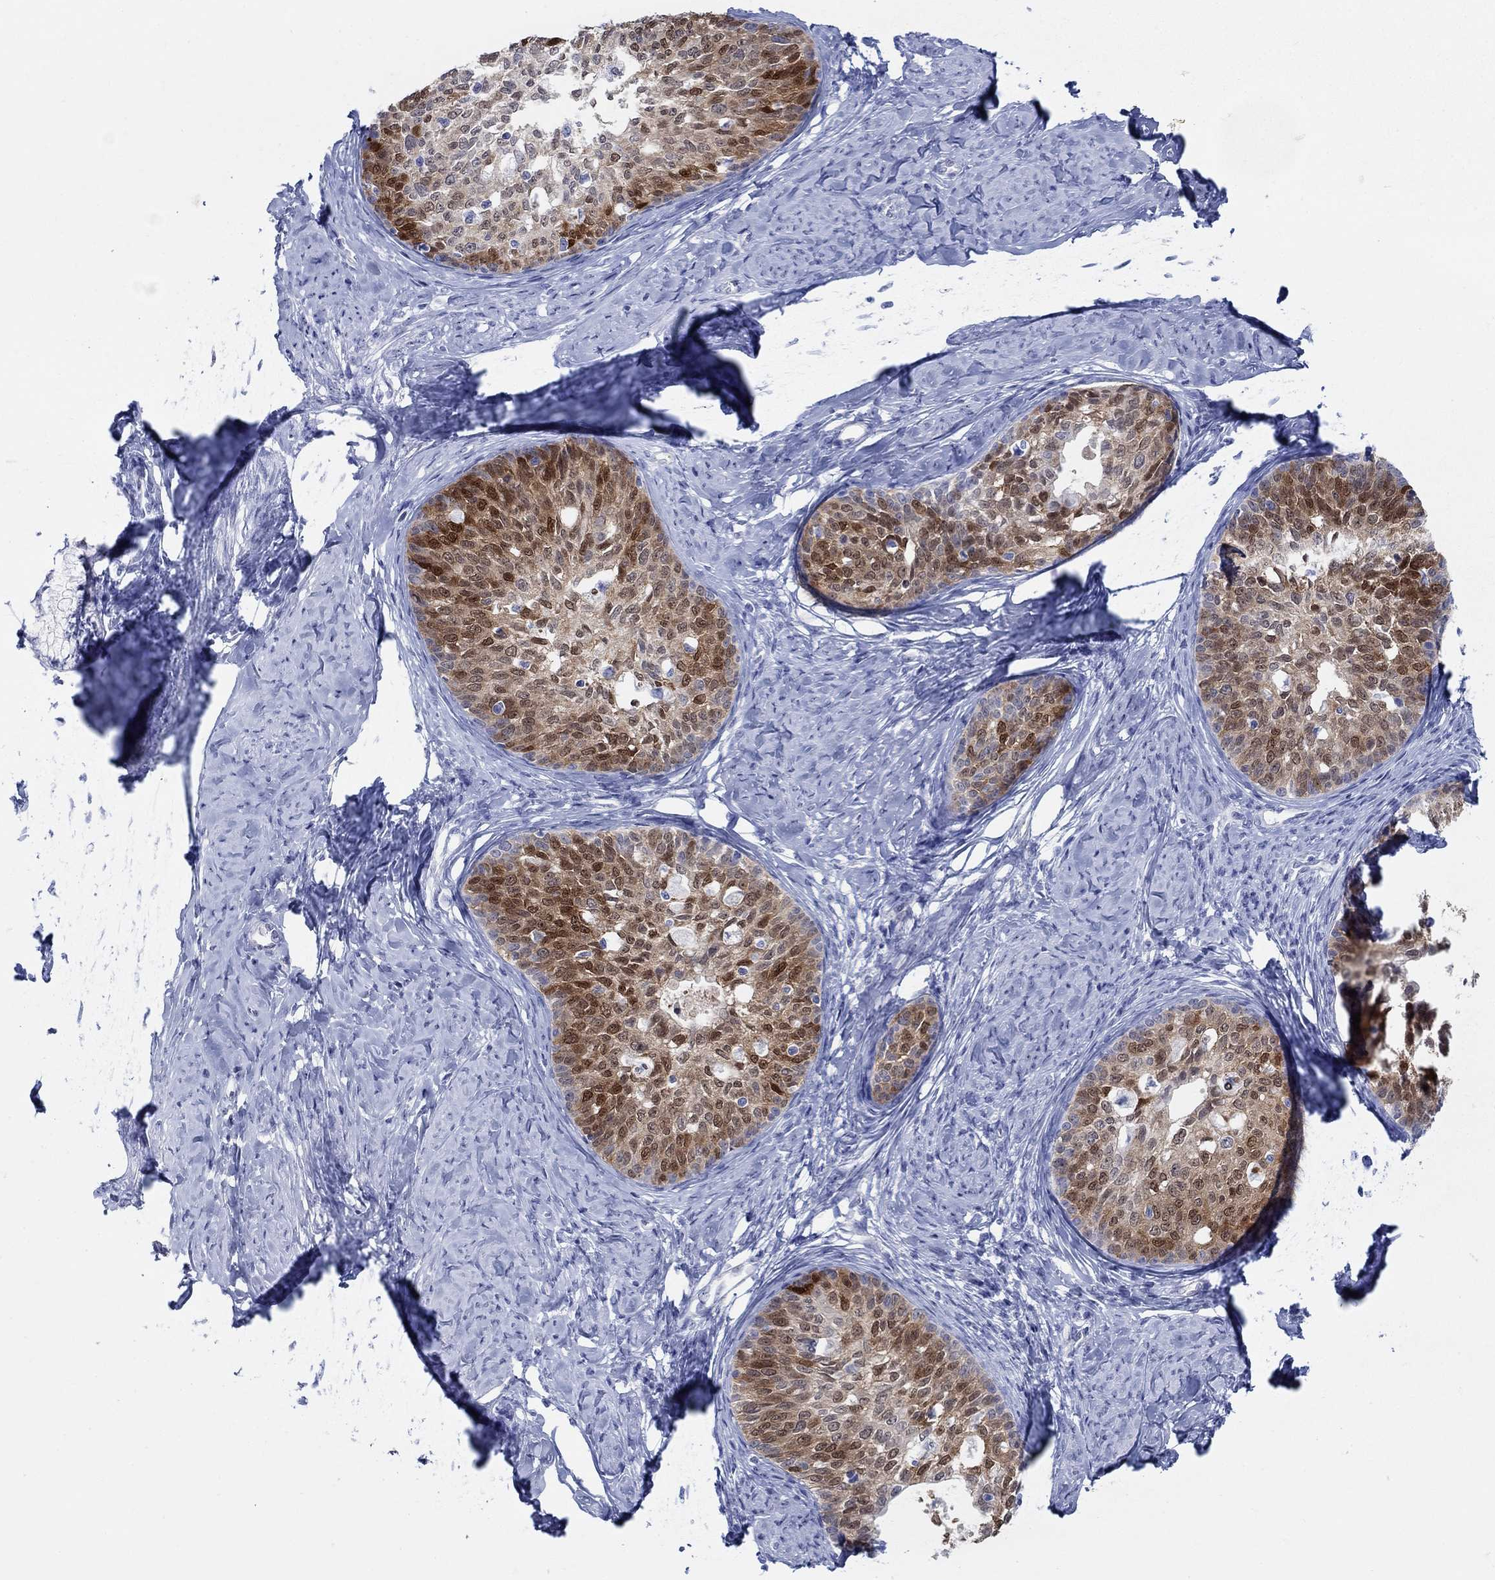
{"staining": {"intensity": "strong", "quantity": "25%-75%", "location": "cytoplasmic/membranous,nuclear"}, "tissue": "cervical cancer", "cell_type": "Tumor cells", "image_type": "cancer", "snomed": [{"axis": "morphology", "description": "Squamous cell carcinoma, NOS"}, {"axis": "topography", "description": "Cervix"}], "caption": "Tumor cells reveal high levels of strong cytoplasmic/membranous and nuclear expression in about 25%-75% of cells in cervical cancer. Ihc stains the protein in brown and the nuclei are stained blue.", "gene": "AKR1C2", "patient": {"sex": "female", "age": 51}}